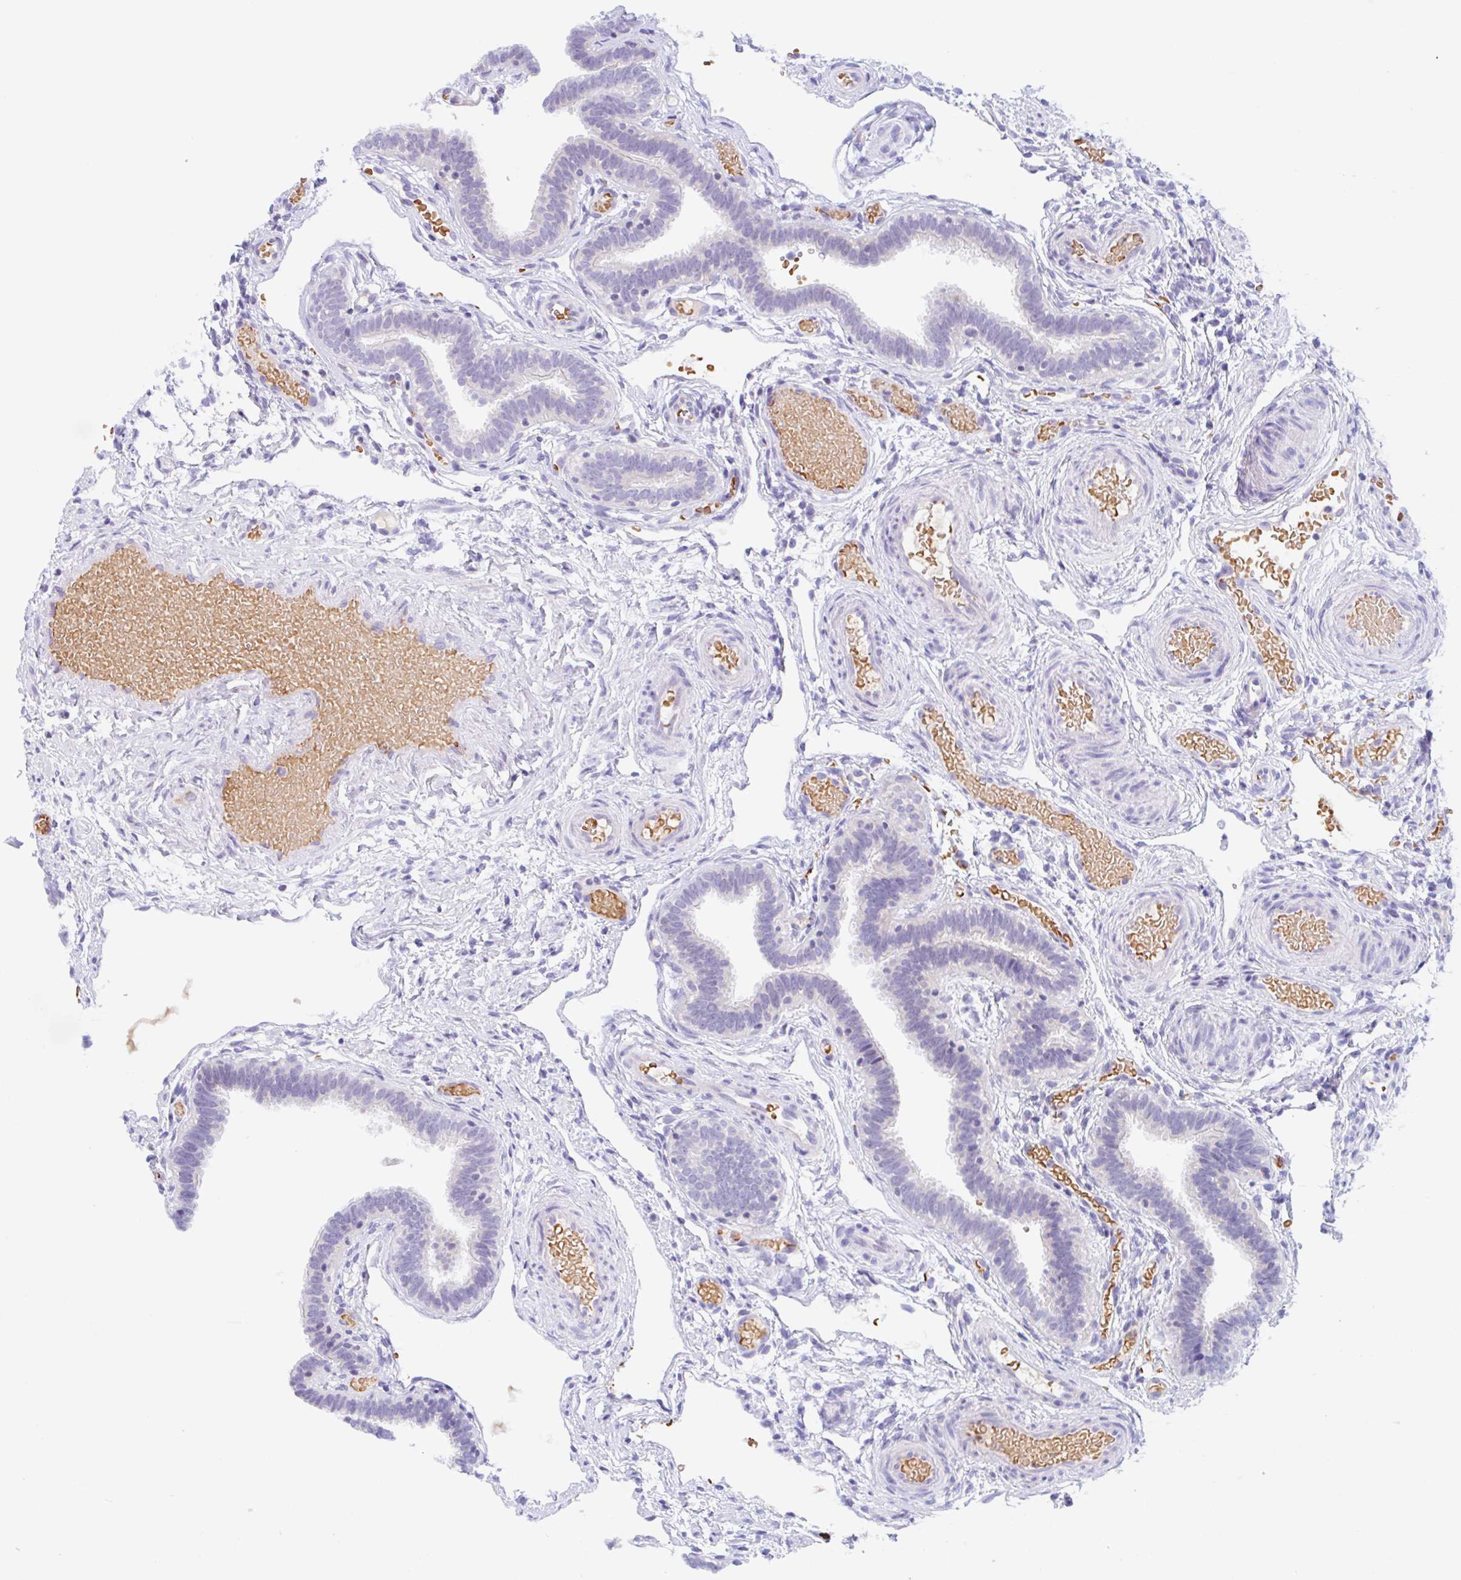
{"staining": {"intensity": "negative", "quantity": "none", "location": "none"}, "tissue": "fallopian tube", "cell_type": "Glandular cells", "image_type": "normal", "snomed": [{"axis": "morphology", "description": "Normal tissue, NOS"}, {"axis": "topography", "description": "Fallopian tube"}], "caption": "High power microscopy photomicrograph of an immunohistochemistry (IHC) micrograph of unremarkable fallopian tube, revealing no significant expression in glandular cells.", "gene": "ANKRD9", "patient": {"sex": "female", "age": 37}}